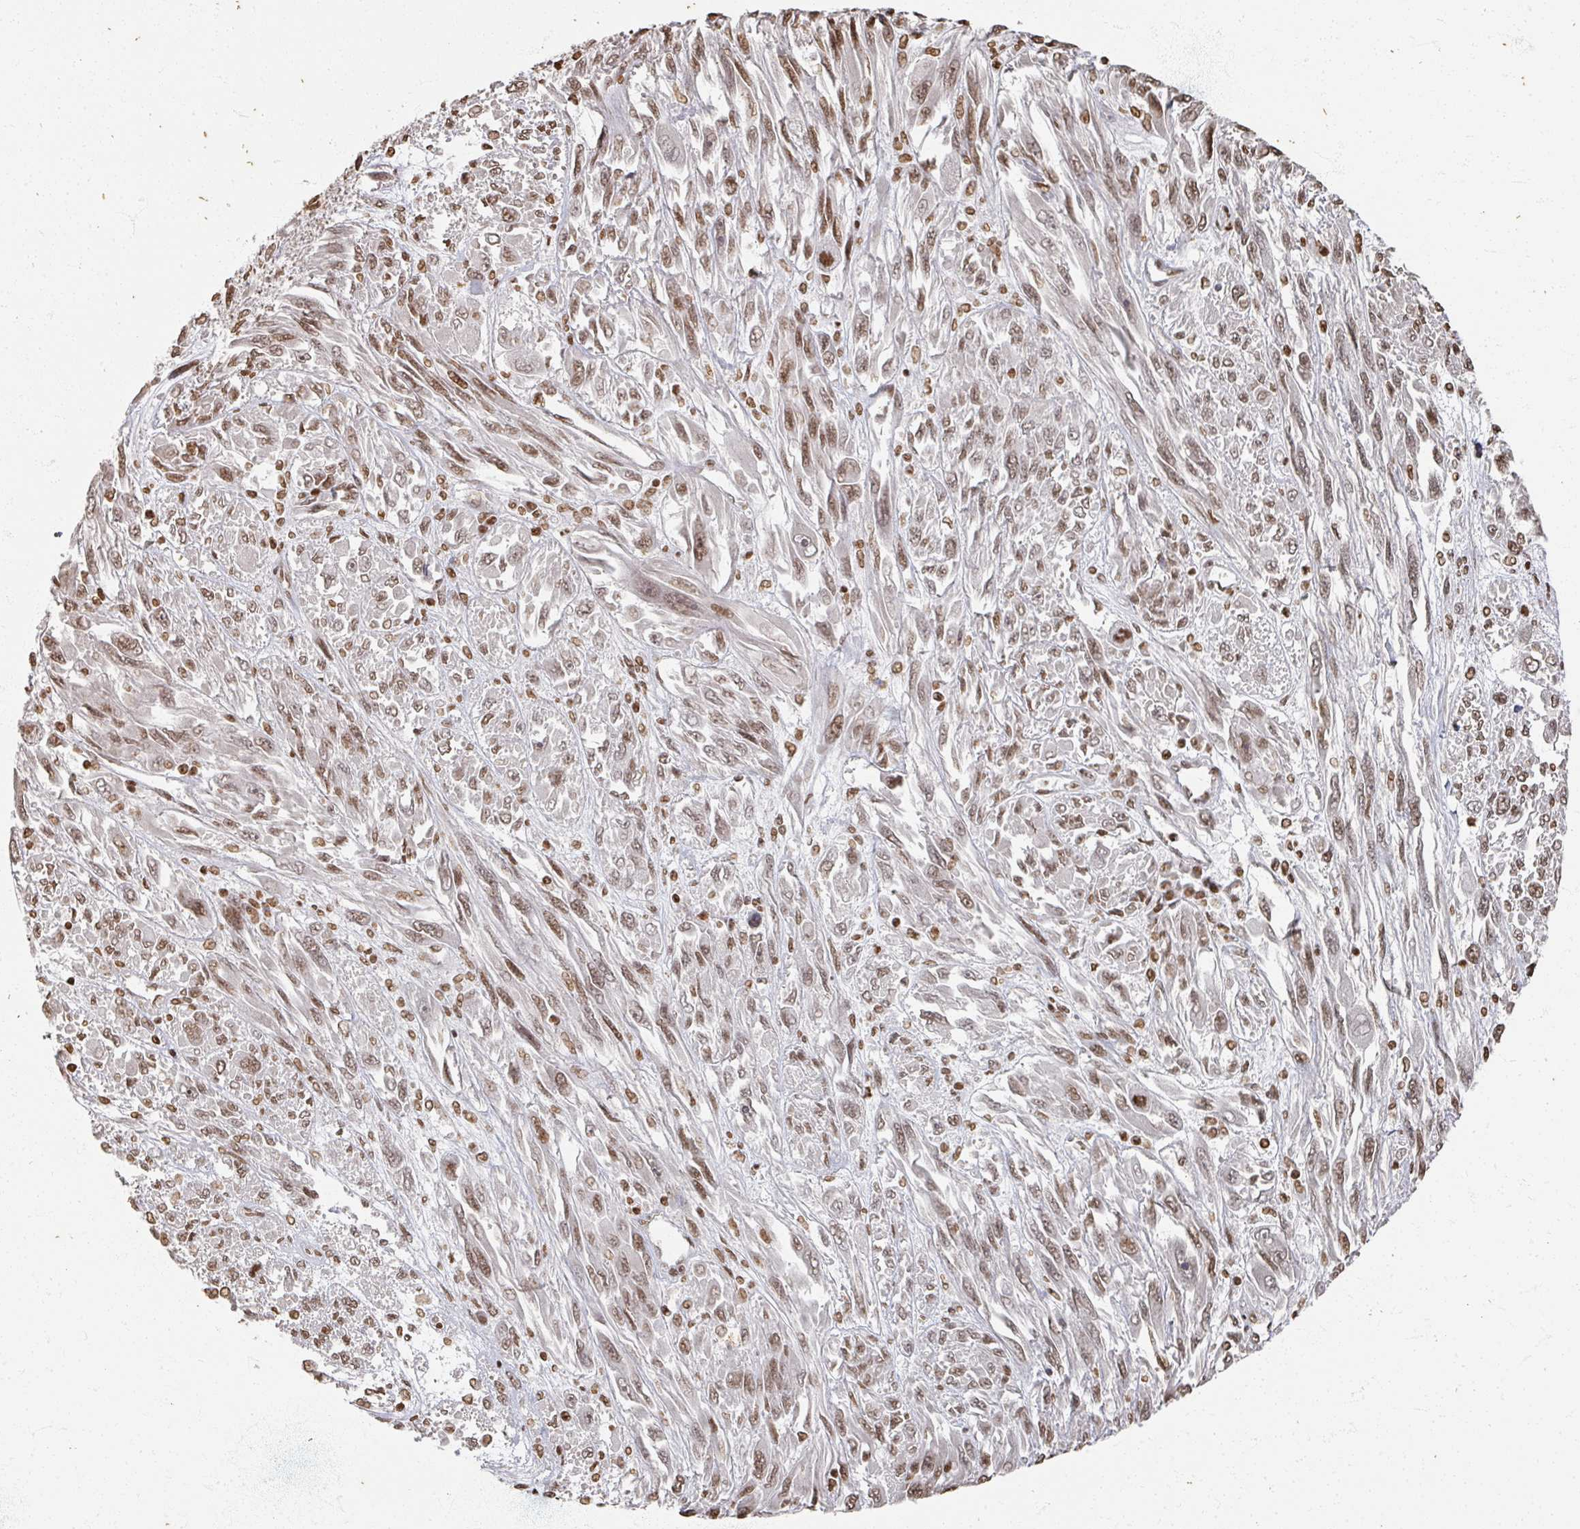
{"staining": {"intensity": "moderate", "quantity": ">75%", "location": "nuclear"}, "tissue": "melanoma", "cell_type": "Tumor cells", "image_type": "cancer", "snomed": [{"axis": "morphology", "description": "Malignant melanoma, NOS"}, {"axis": "topography", "description": "Skin"}], "caption": "A medium amount of moderate nuclear staining is present in approximately >75% of tumor cells in malignant melanoma tissue.", "gene": "DCUN1D5", "patient": {"sex": "female", "age": 91}}